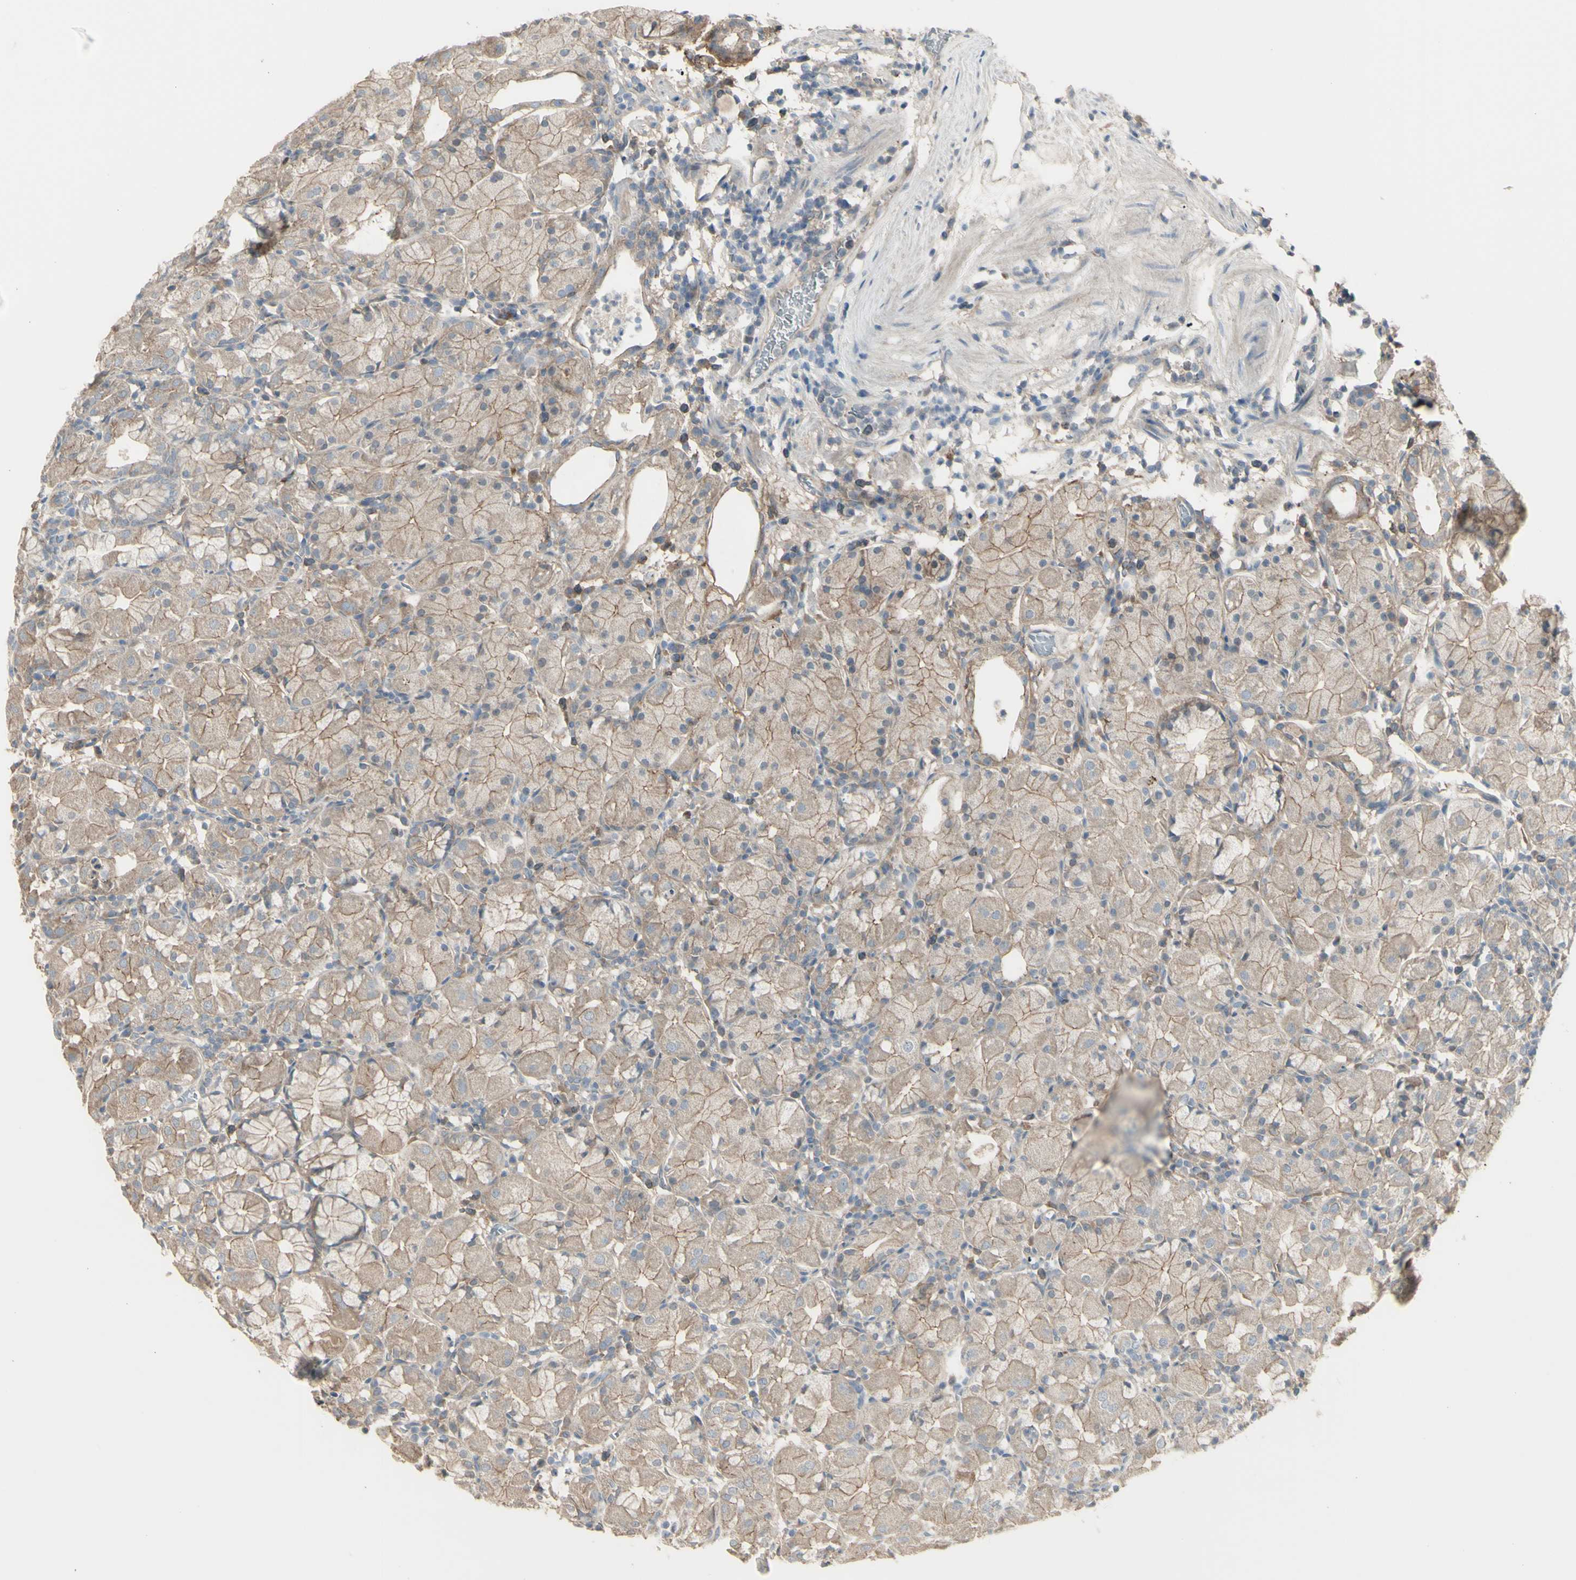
{"staining": {"intensity": "weak", "quantity": "25%-75%", "location": "cytoplasmic/membranous"}, "tissue": "stomach", "cell_type": "Glandular cells", "image_type": "normal", "snomed": [{"axis": "morphology", "description": "Normal tissue, NOS"}, {"axis": "topography", "description": "Stomach"}, {"axis": "topography", "description": "Stomach, lower"}], "caption": "Weak cytoplasmic/membranous expression for a protein is appreciated in approximately 25%-75% of glandular cells of normal stomach using immunohistochemistry (IHC).", "gene": "CD276", "patient": {"sex": "female", "age": 75}}